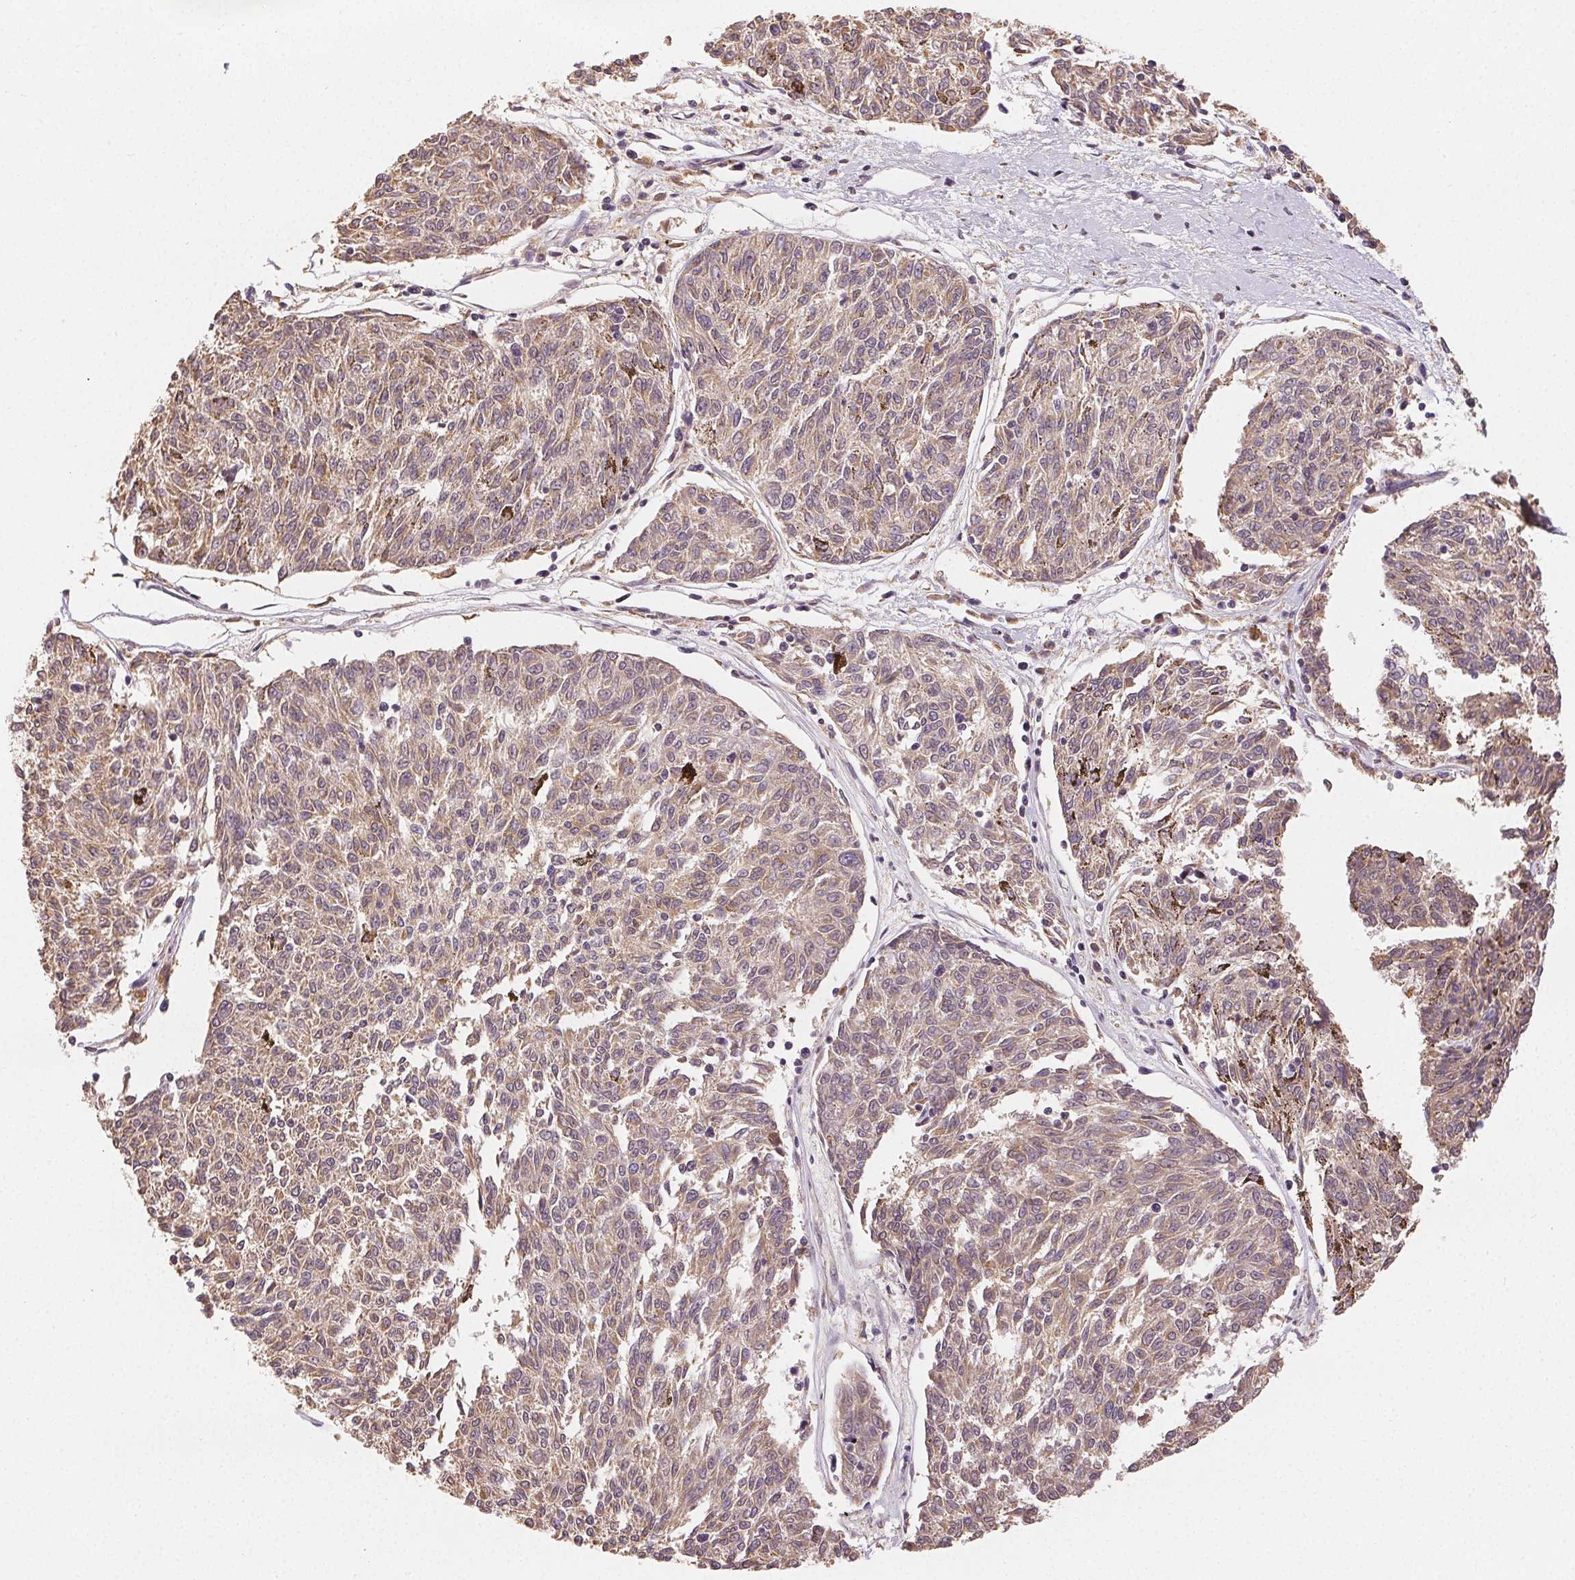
{"staining": {"intensity": "weak", "quantity": "25%-75%", "location": "cytoplasmic/membranous"}, "tissue": "melanoma", "cell_type": "Tumor cells", "image_type": "cancer", "snomed": [{"axis": "morphology", "description": "Malignant melanoma, NOS"}, {"axis": "topography", "description": "Skin"}], "caption": "About 25%-75% of tumor cells in human melanoma reveal weak cytoplasmic/membranous protein staining as visualized by brown immunohistochemical staining.", "gene": "SEZ6L2", "patient": {"sex": "female", "age": 72}}